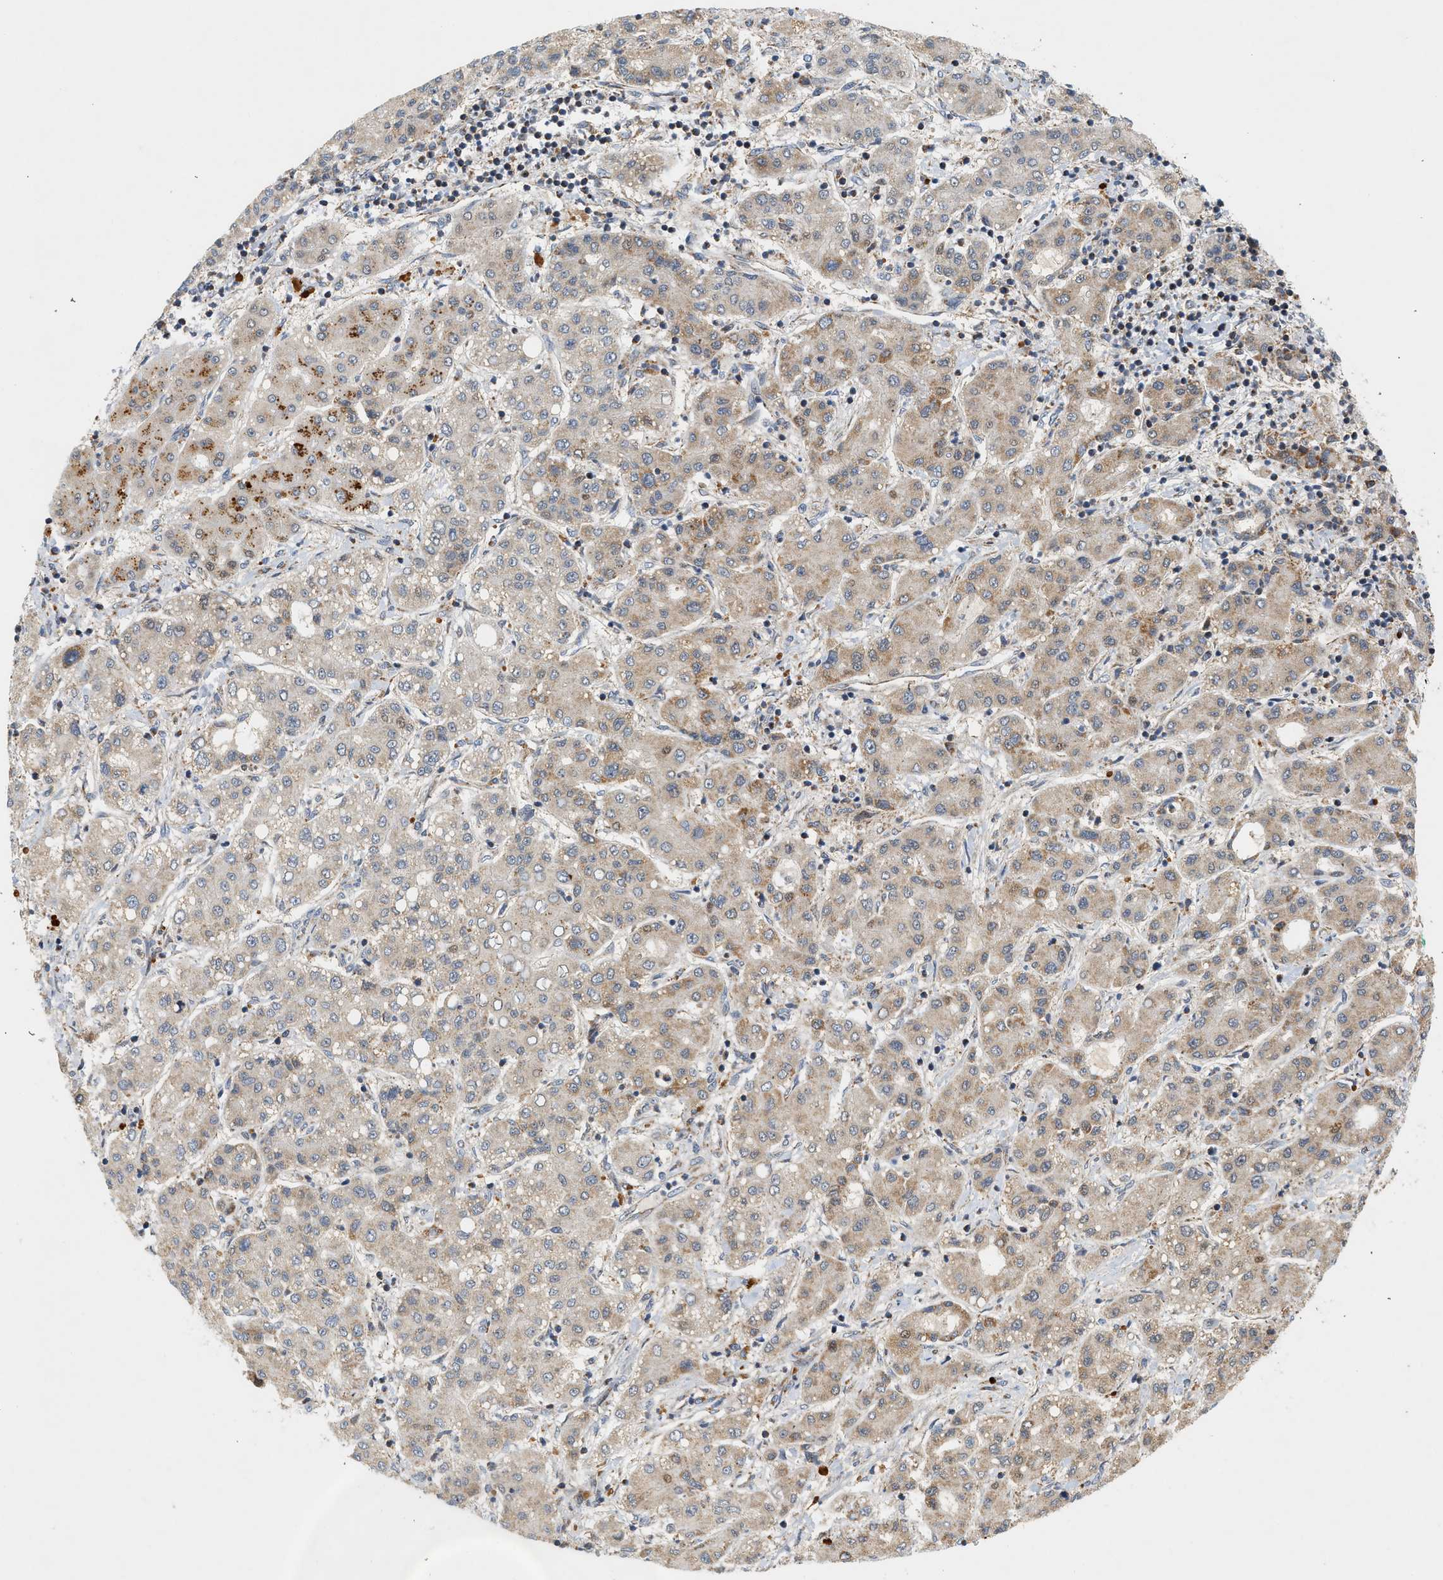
{"staining": {"intensity": "weak", "quantity": "25%-75%", "location": "cytoplasmic/membranous"}, "tissue": "liver cancer", "cell_type": "Tumor cells", "image_type": "cancer", "snomed": [{"axis": "morphology", "description": "Carcinoma, Hepatocellular, NOS"}, {"axis": "topography", "description": "Liver"}], "caption": "Protein expression analysis of liver cancer shows weak cytoplasmic/membranous expression in approximately 25%-75% of tumor cells.", "gene": "MCU", "patient": {"sex": "male", "age": 65}}